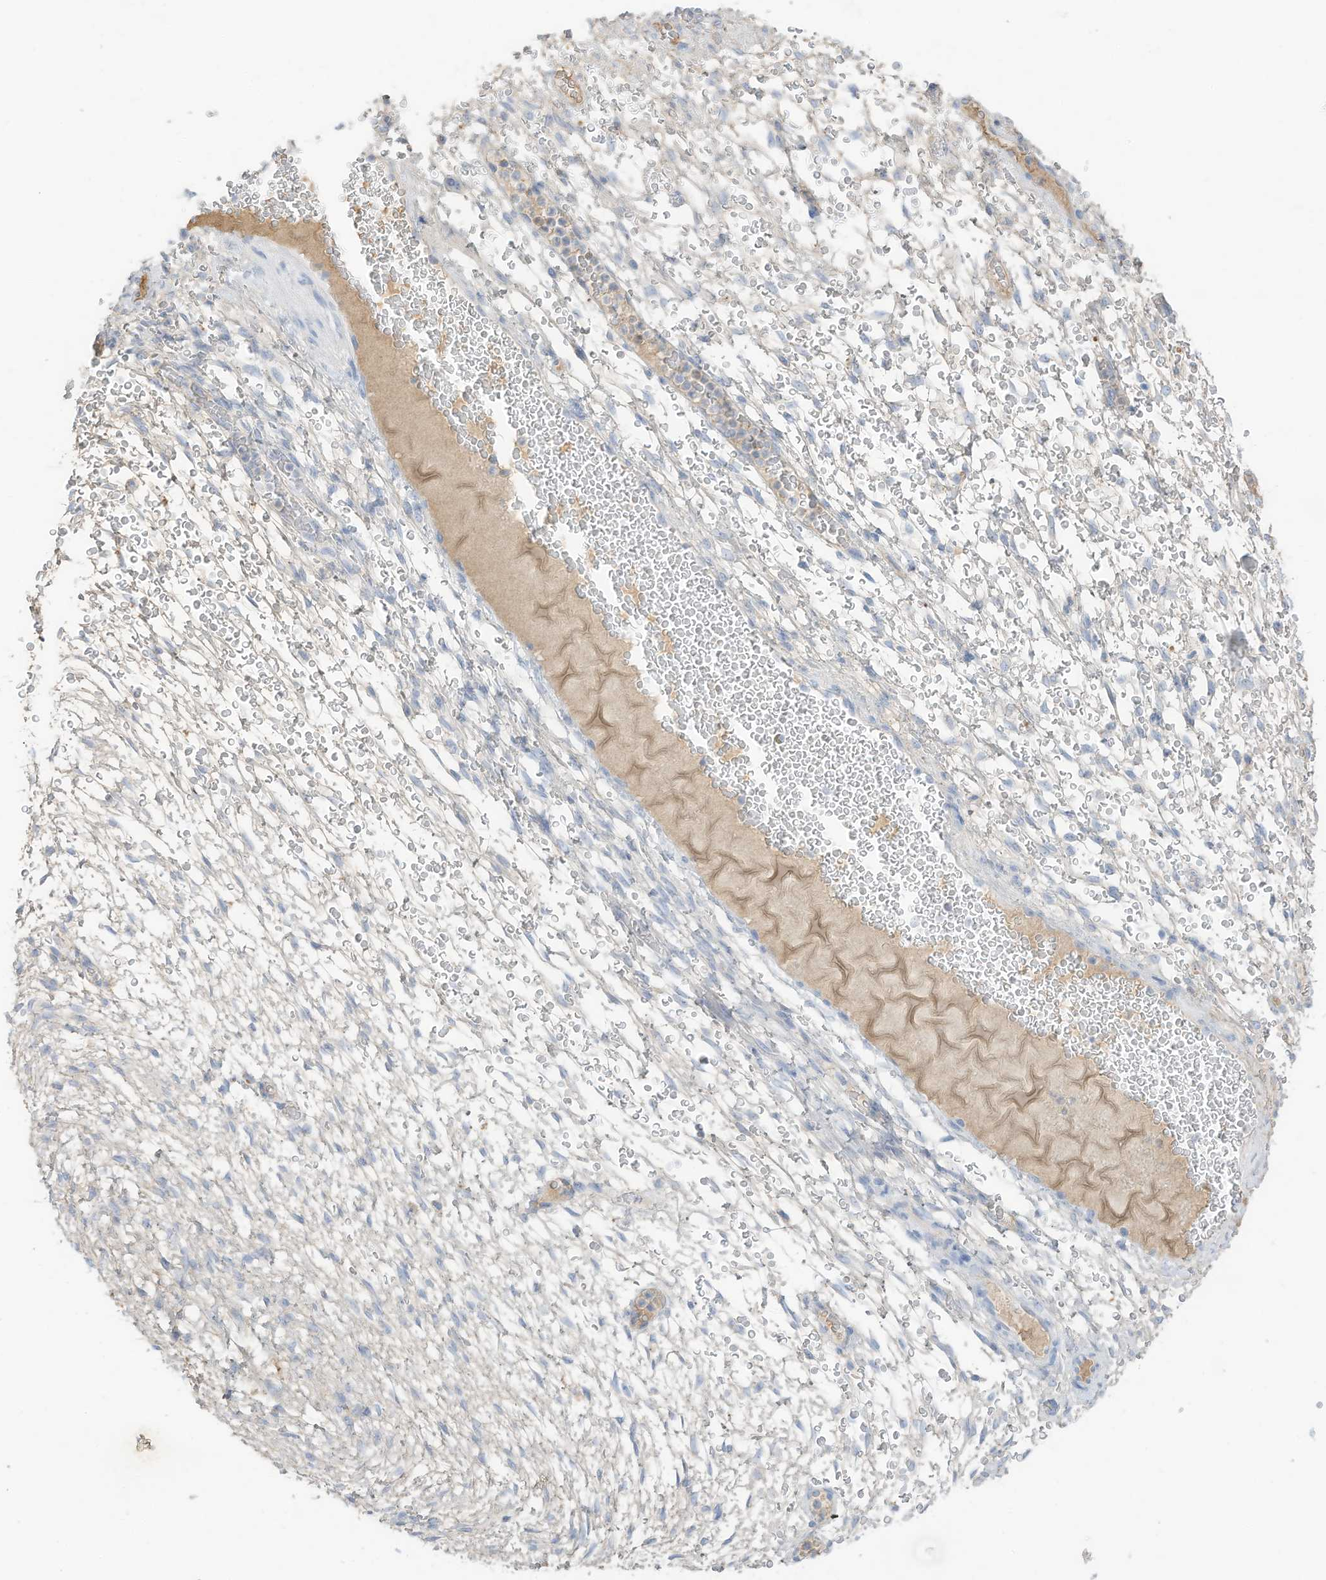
{"staining": {"intensity": "negative", "quantity": "none", "location": "none"}, "tissue": "ovarian cancer", "cell_type": "Tumor cells", "image_type": "cancer", "snomed": [{"axis": "morphology", "description": "Cystadenocarcinoma, mucinous, NOS"}, {"axis": "topography", "description": "Ovary"}], "caption": "An immunohistochemistry micrograph of ovarian mucinous cystadenocarcinoma is shown. There is no staining in tumor cells of ovarian mucinous cystadenocarcinoma. (Immunohistochemistry, brightfield microscopy, high magnification).", "gene": "HSD17B13", "patient": {"sex": "female", "age": 37}}